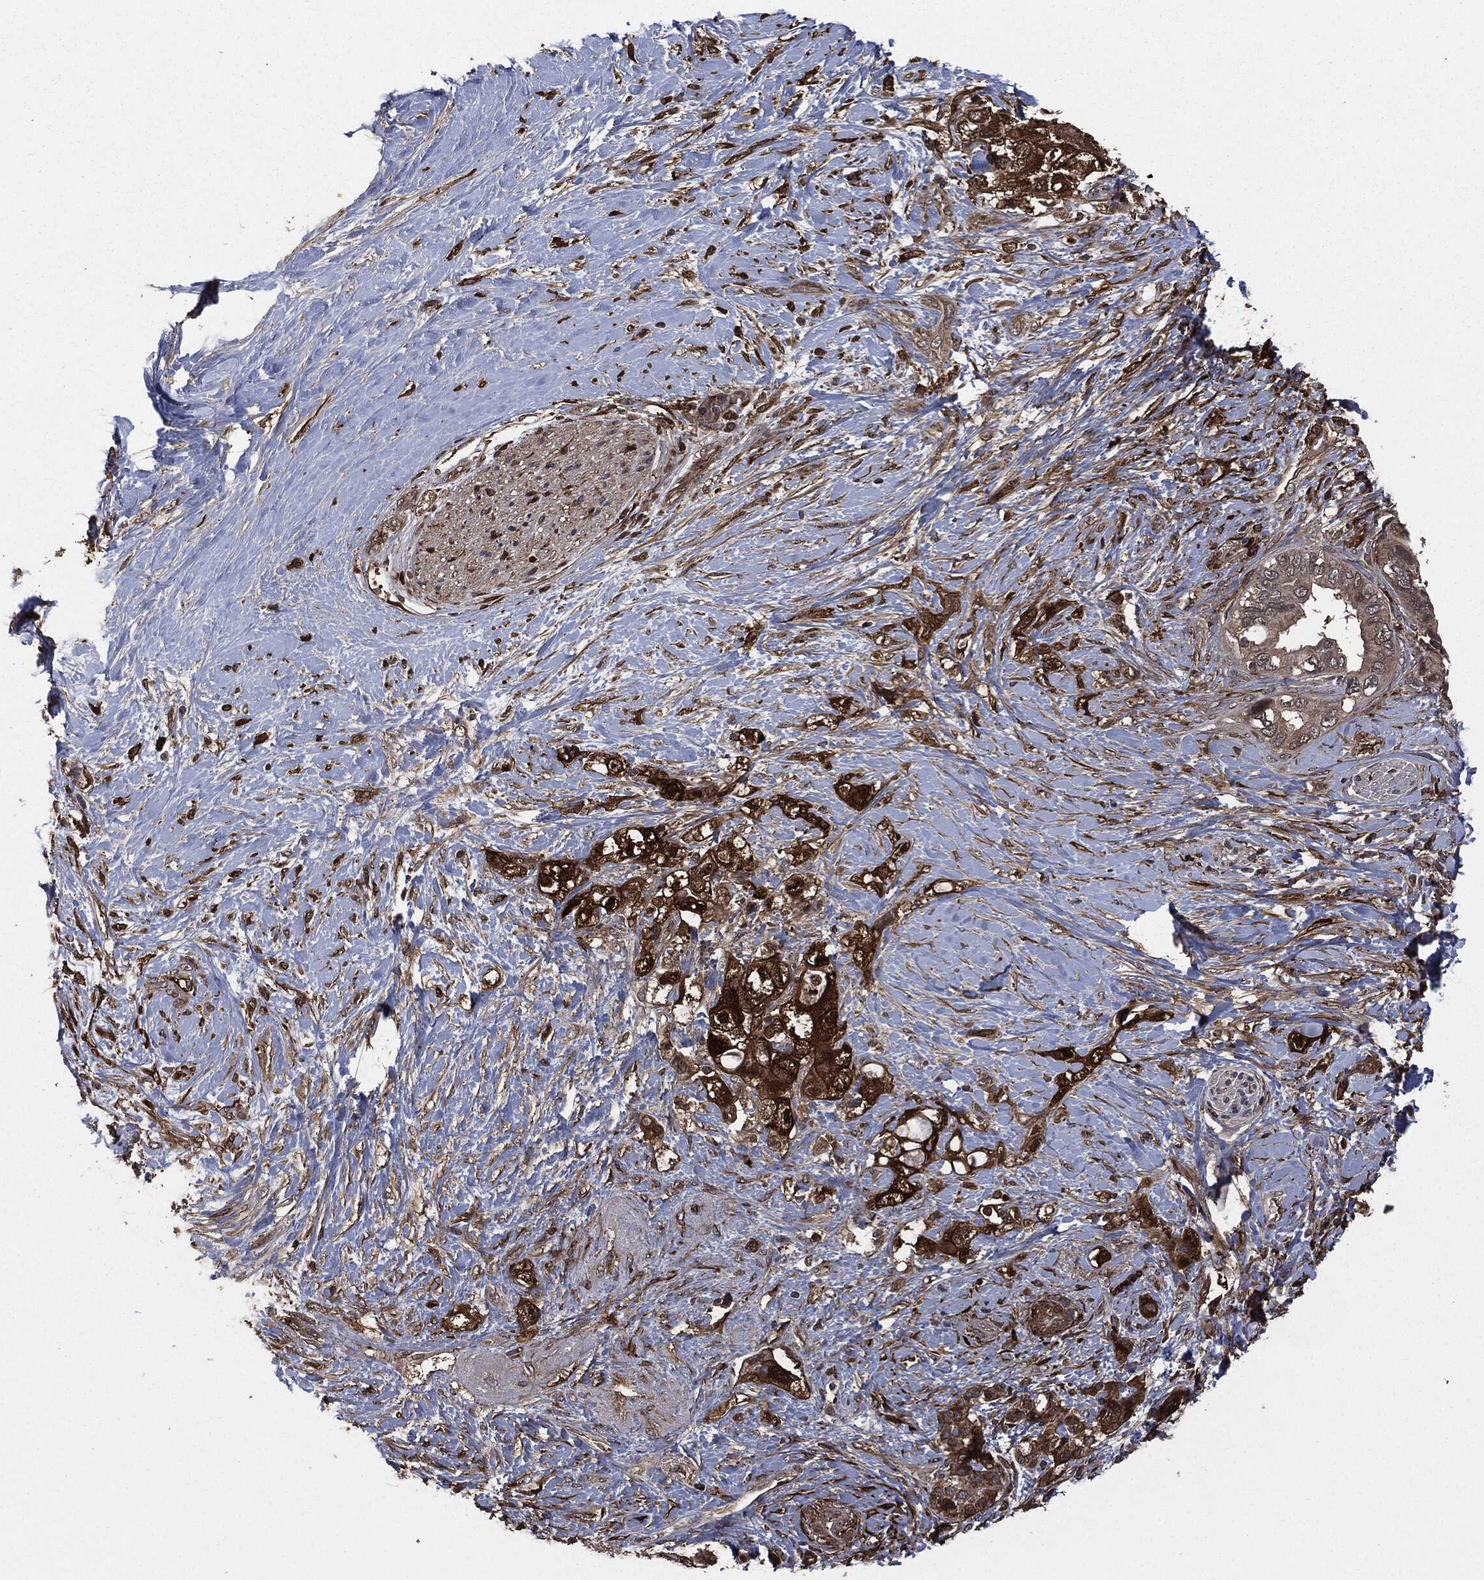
{"staining": {"intensity": "strong", "quantity": ">75%", "location": "cytoplasmic/membranous"}, "tissue": "pancreatic cancer", "cell_type": "Tumor cells", "image_type": "cancer", "snomed": [{"axis": "morphology", "description": "Adenocarcinoma, NOS"}, {"axis": "topography", "description": "Pancreas"}], "caption": "Immunohistochemical staining of human pancreatic cancer (adenocarcinoma) exhibits high levels of strong cytoplasmic/membranous staining in about >75% of tumor cells.", "gene": "CRABP2", "patient": {"sex": "female", "age": 56}}